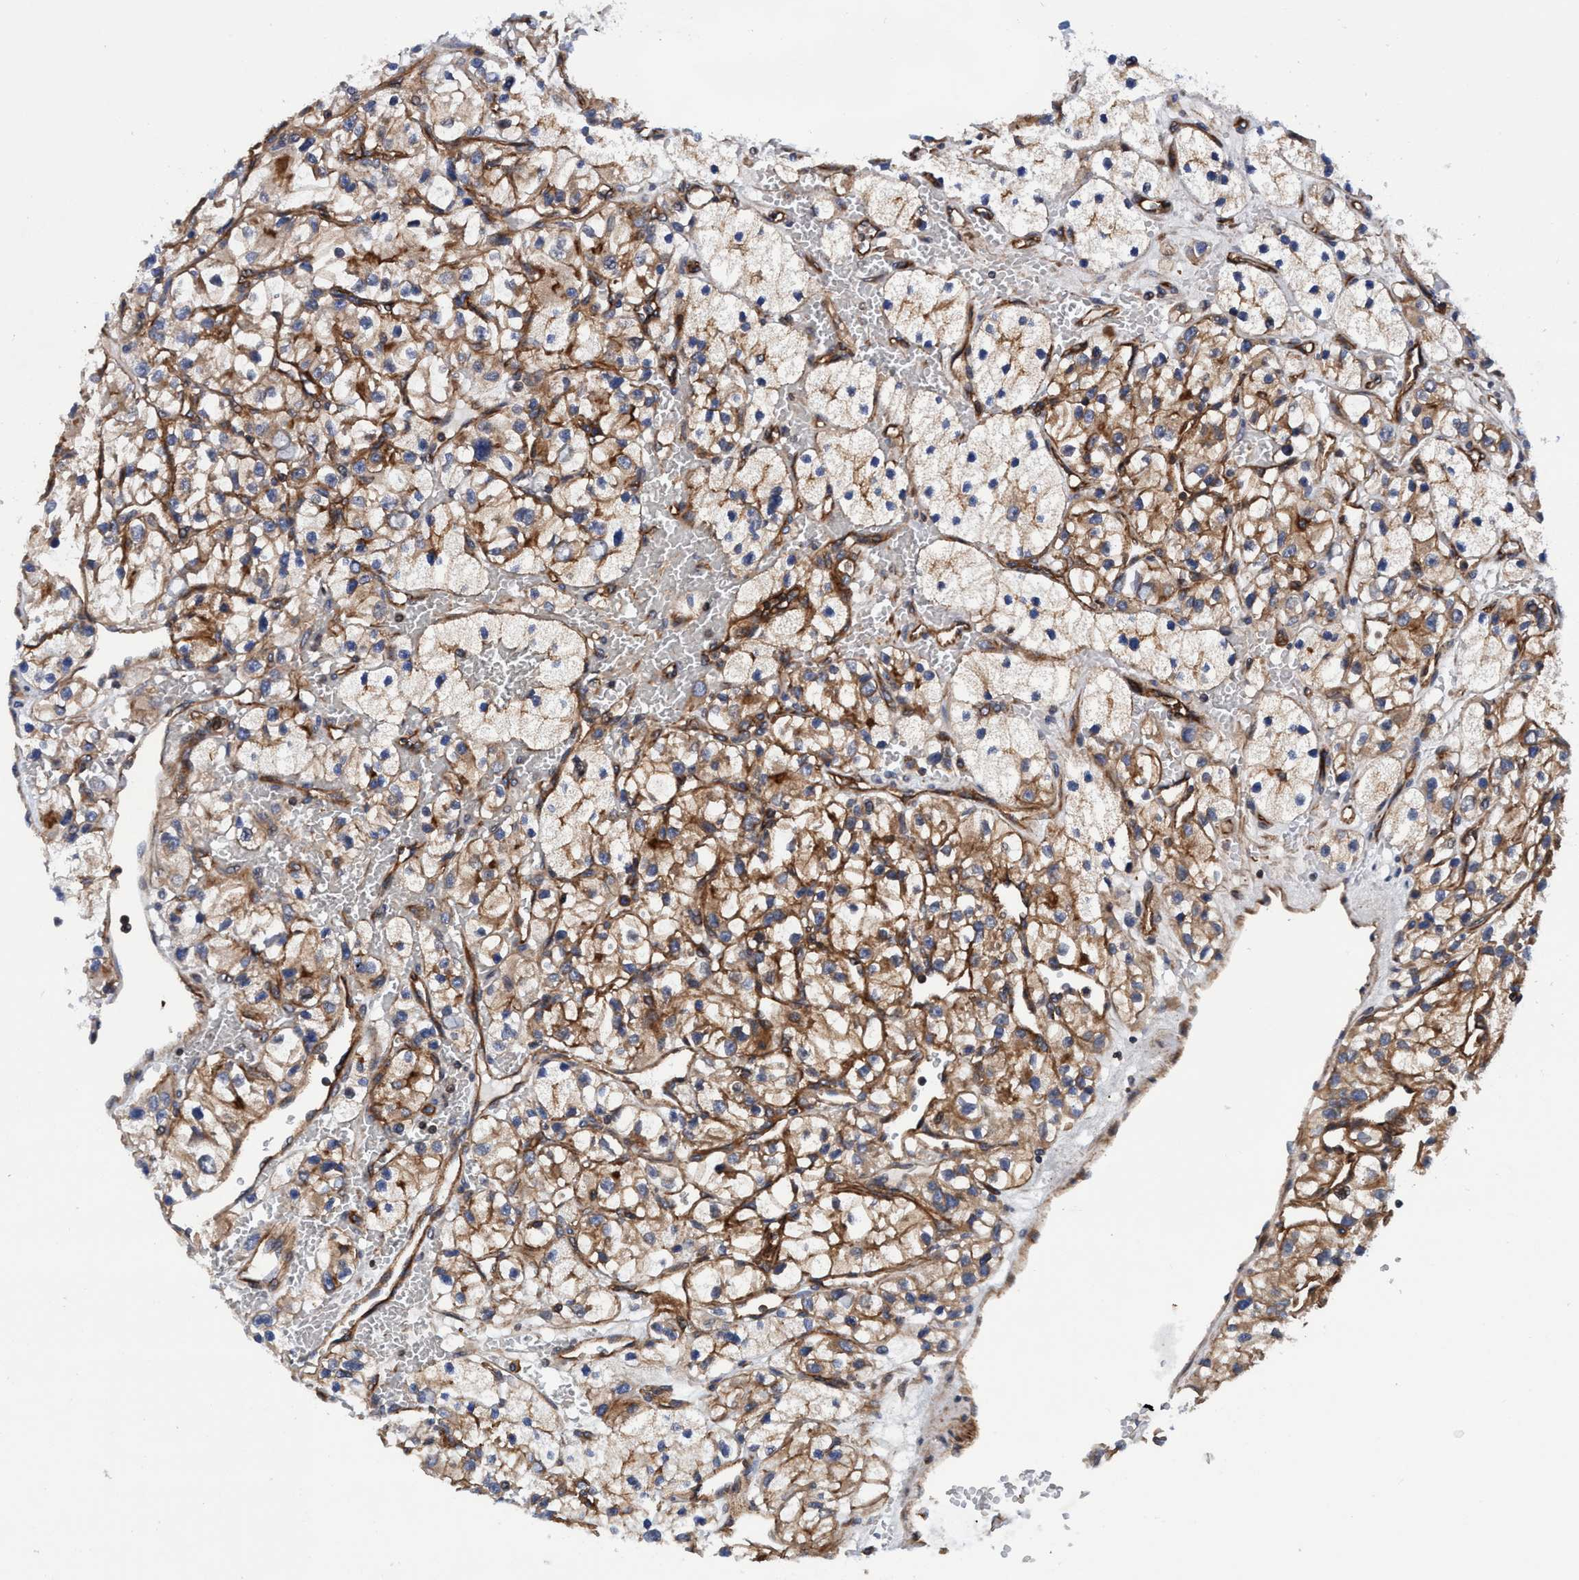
{"staining": {"intensity": "moderate", "quantity": "25%-75%", "location": "cytoplasmic/membranous"}, "tissue": "renal cancer", "cell_type": "Tumor cells", "image_type": "cancer", "snomed": [{"axis": "morphology", "description": "Adenocarcinoma, NOS"}, {"axis": "topography", "description": "Kidney"}], "caption": "Immunohistochemical staining of renal adenocarcinoma demonstrates medium levels of moderate cytoplasmic/membranous protein staining in approximately 25%-75% of tumor cells. The protein of interest is stained brown, and the nuclei are stained in blue (DAB (3,3'-diaminobenzidine) IHC with brightfield microscopy, high magnification).", "gene": "MCM3AP", "patient": {"sex": "female", "age": 57}}